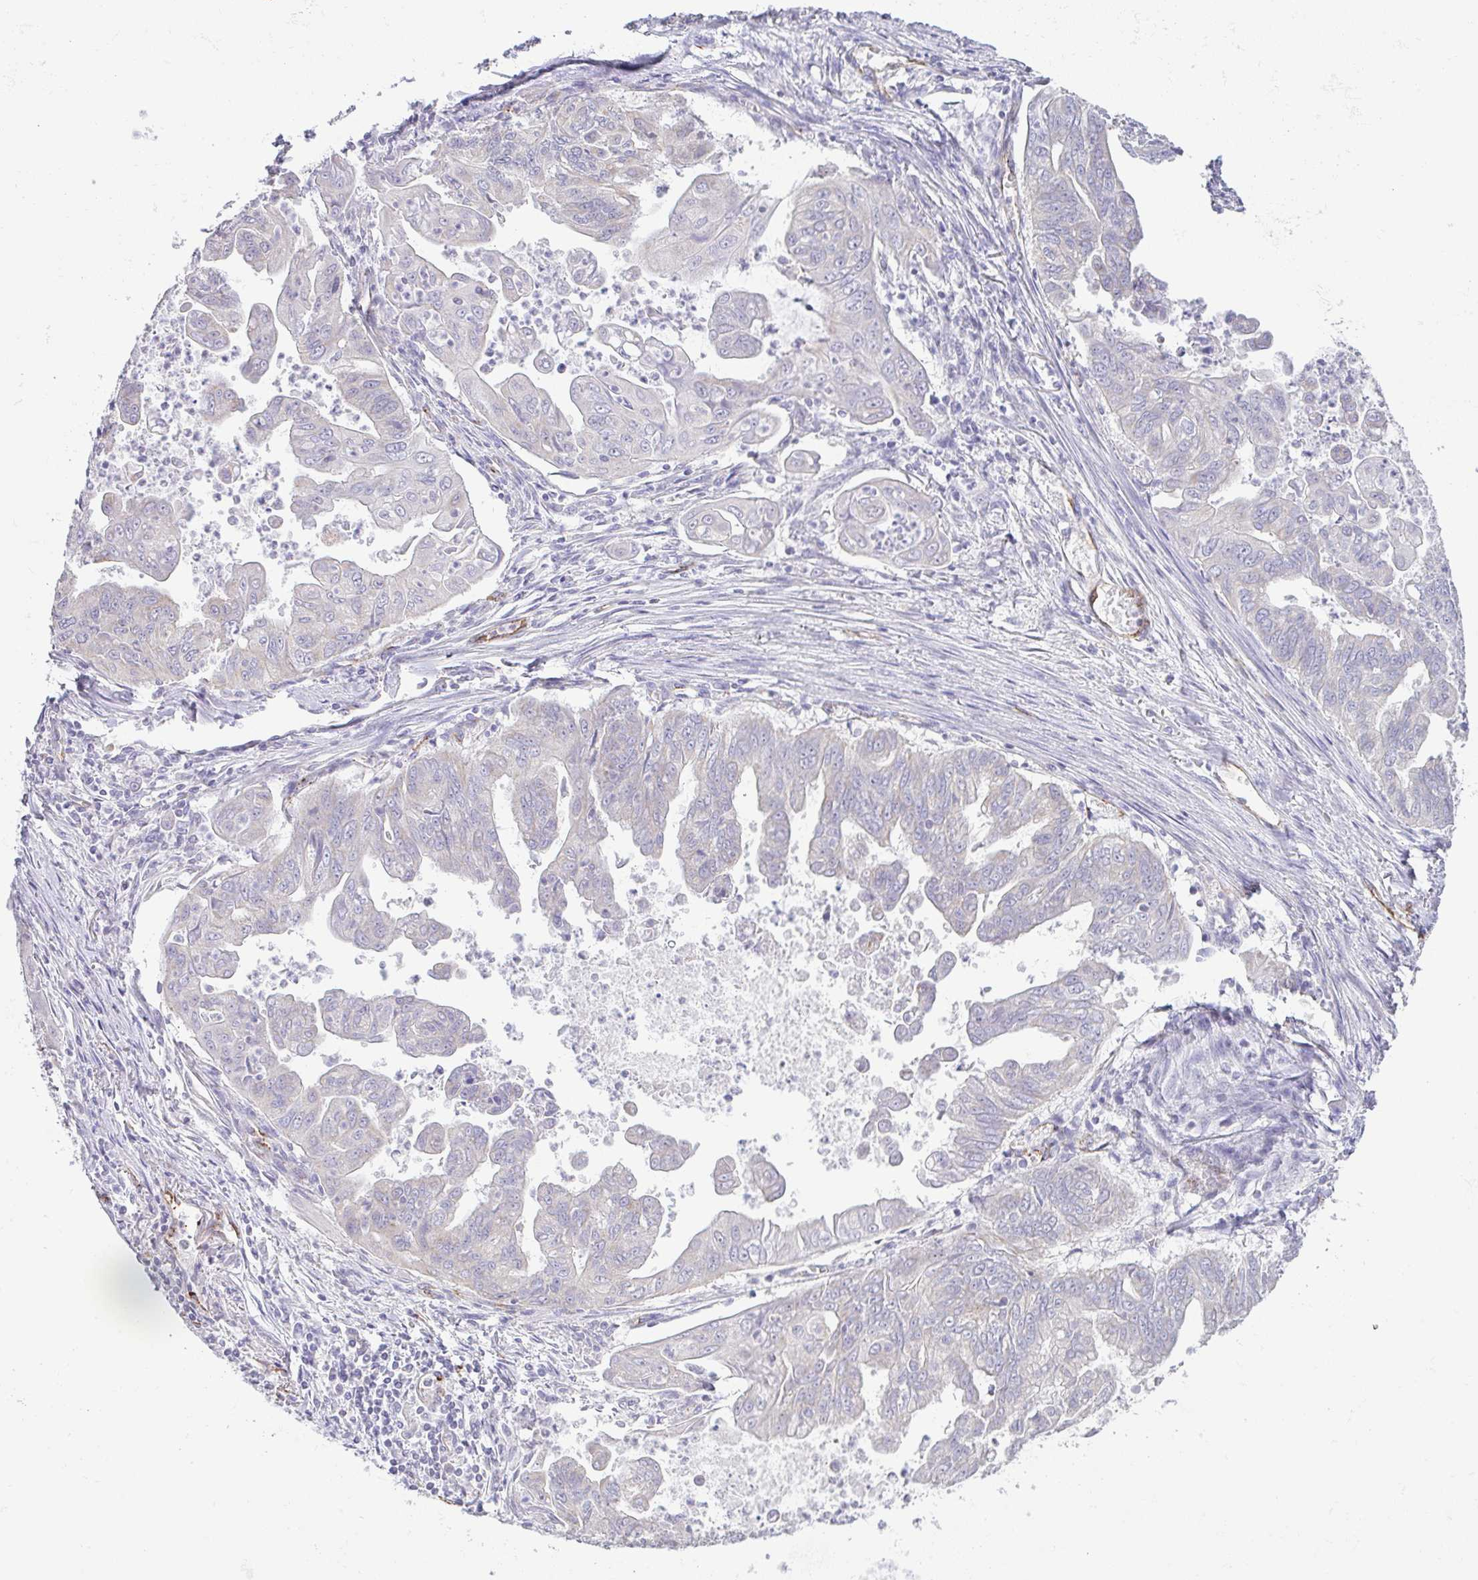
{"staining": {"intensity": "negative", "quantity": "none", "location": "none"}, "tissue": "stomach cancer", "cell_type": "Tumor cells", "image_type": "cancer", "snomed": [{"axis": "morphology", "description": "Adenocarcinoma, NOS"}, {"axis": "topography", "description": "Stomach, upper"}], "caption": "A histopathology image of human adenocarcinoma (stomach) is negative for staining in tumor cells.", "gene": "PLCD4", "patient": {"sex": "male", "age": 80}}